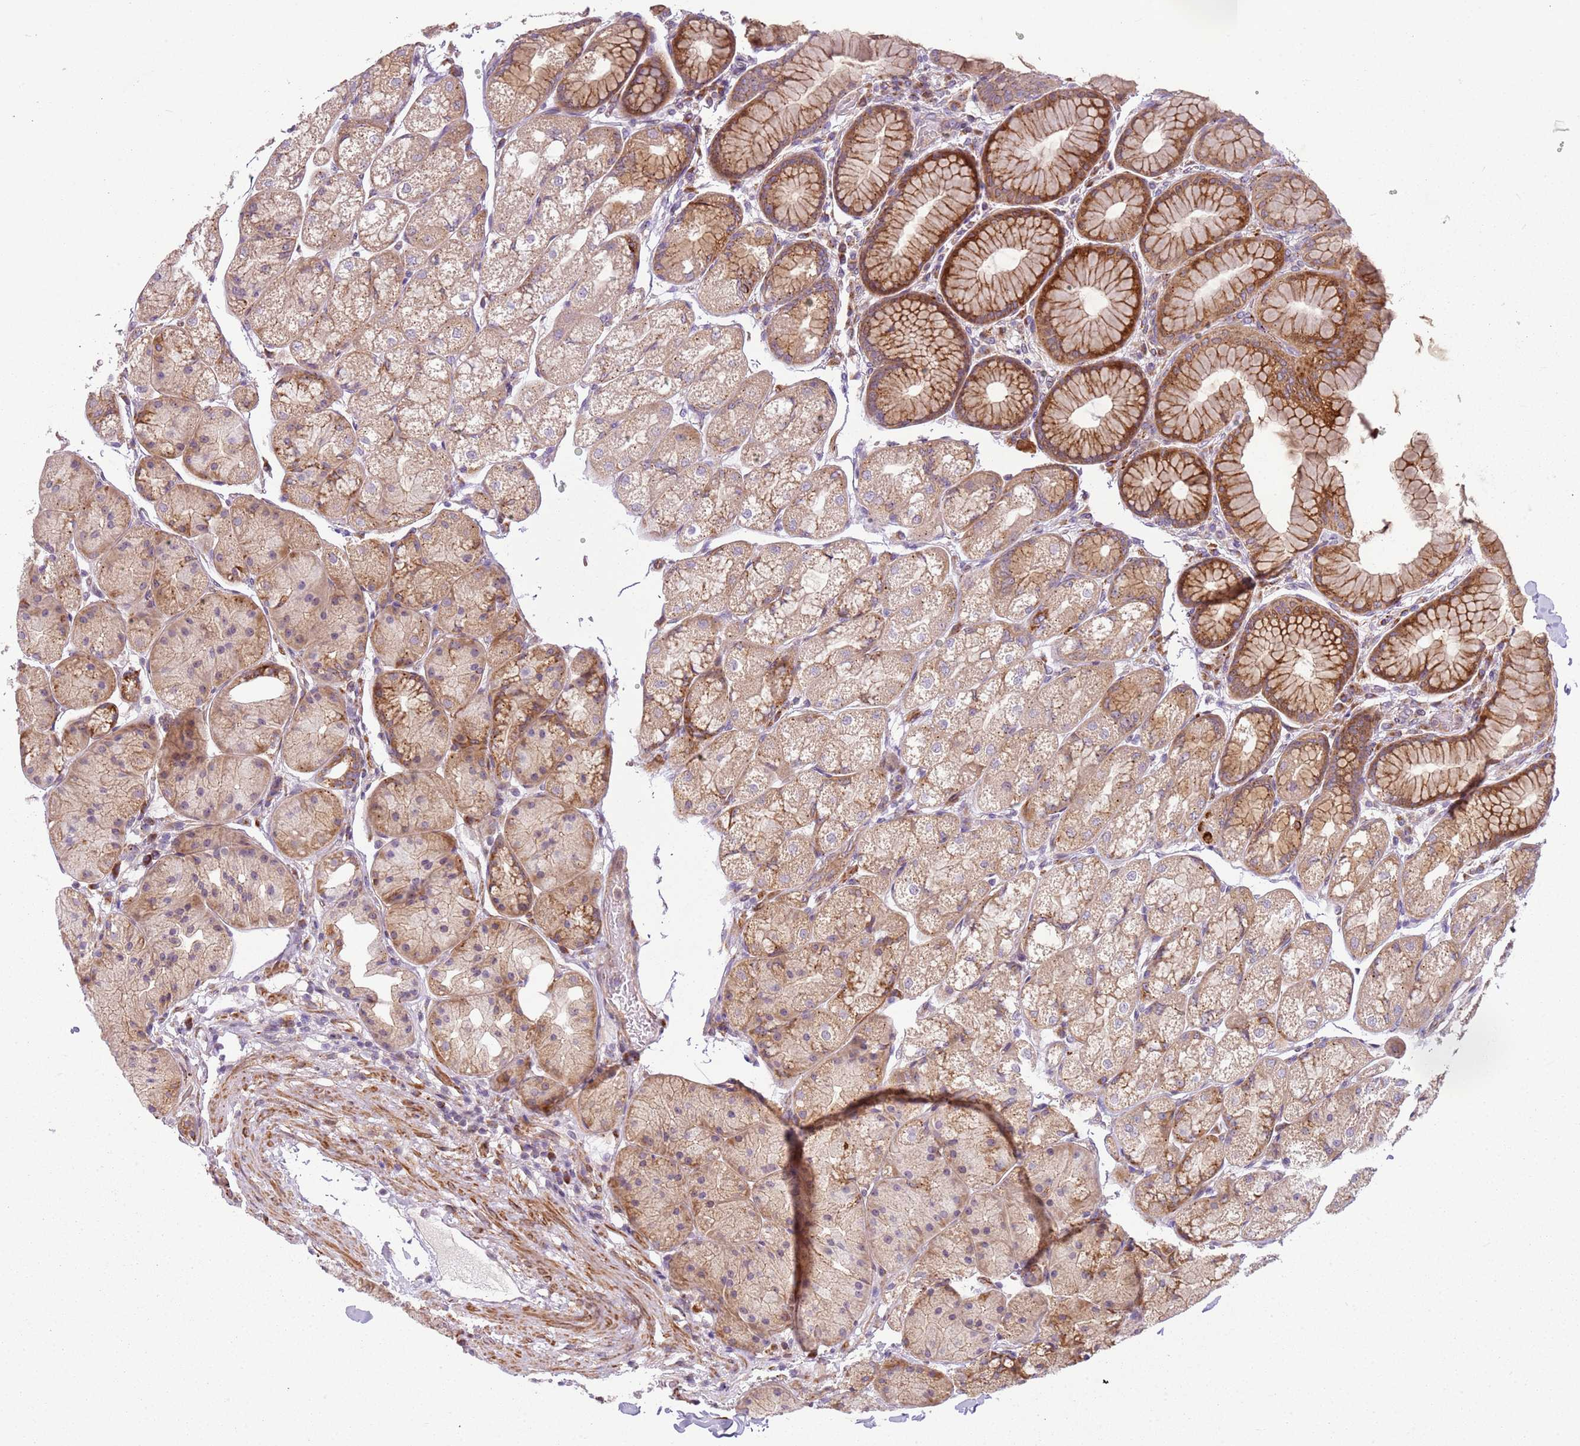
{"staining": {"intensity": "strong", "quantity": "25%-75%", "location": "cytoplasmic/membranous"}, "tissue": "stomach", "cell_type": "Glandular cells", "image_type": "normal", "snomed": [{"axis": "morphology", "description": "Normal tissue, NOS"}, {"axis": "topography", "description": "Stomach"}], "caption": "Immunohistochemical staining of unremarkable stomach exhibits high levels of strong cytoplasmic/membranous expression in about 25%-75% of glandular cells.", "gene": "PVRIG", "patient": {"sex": "male", "age": 57}}